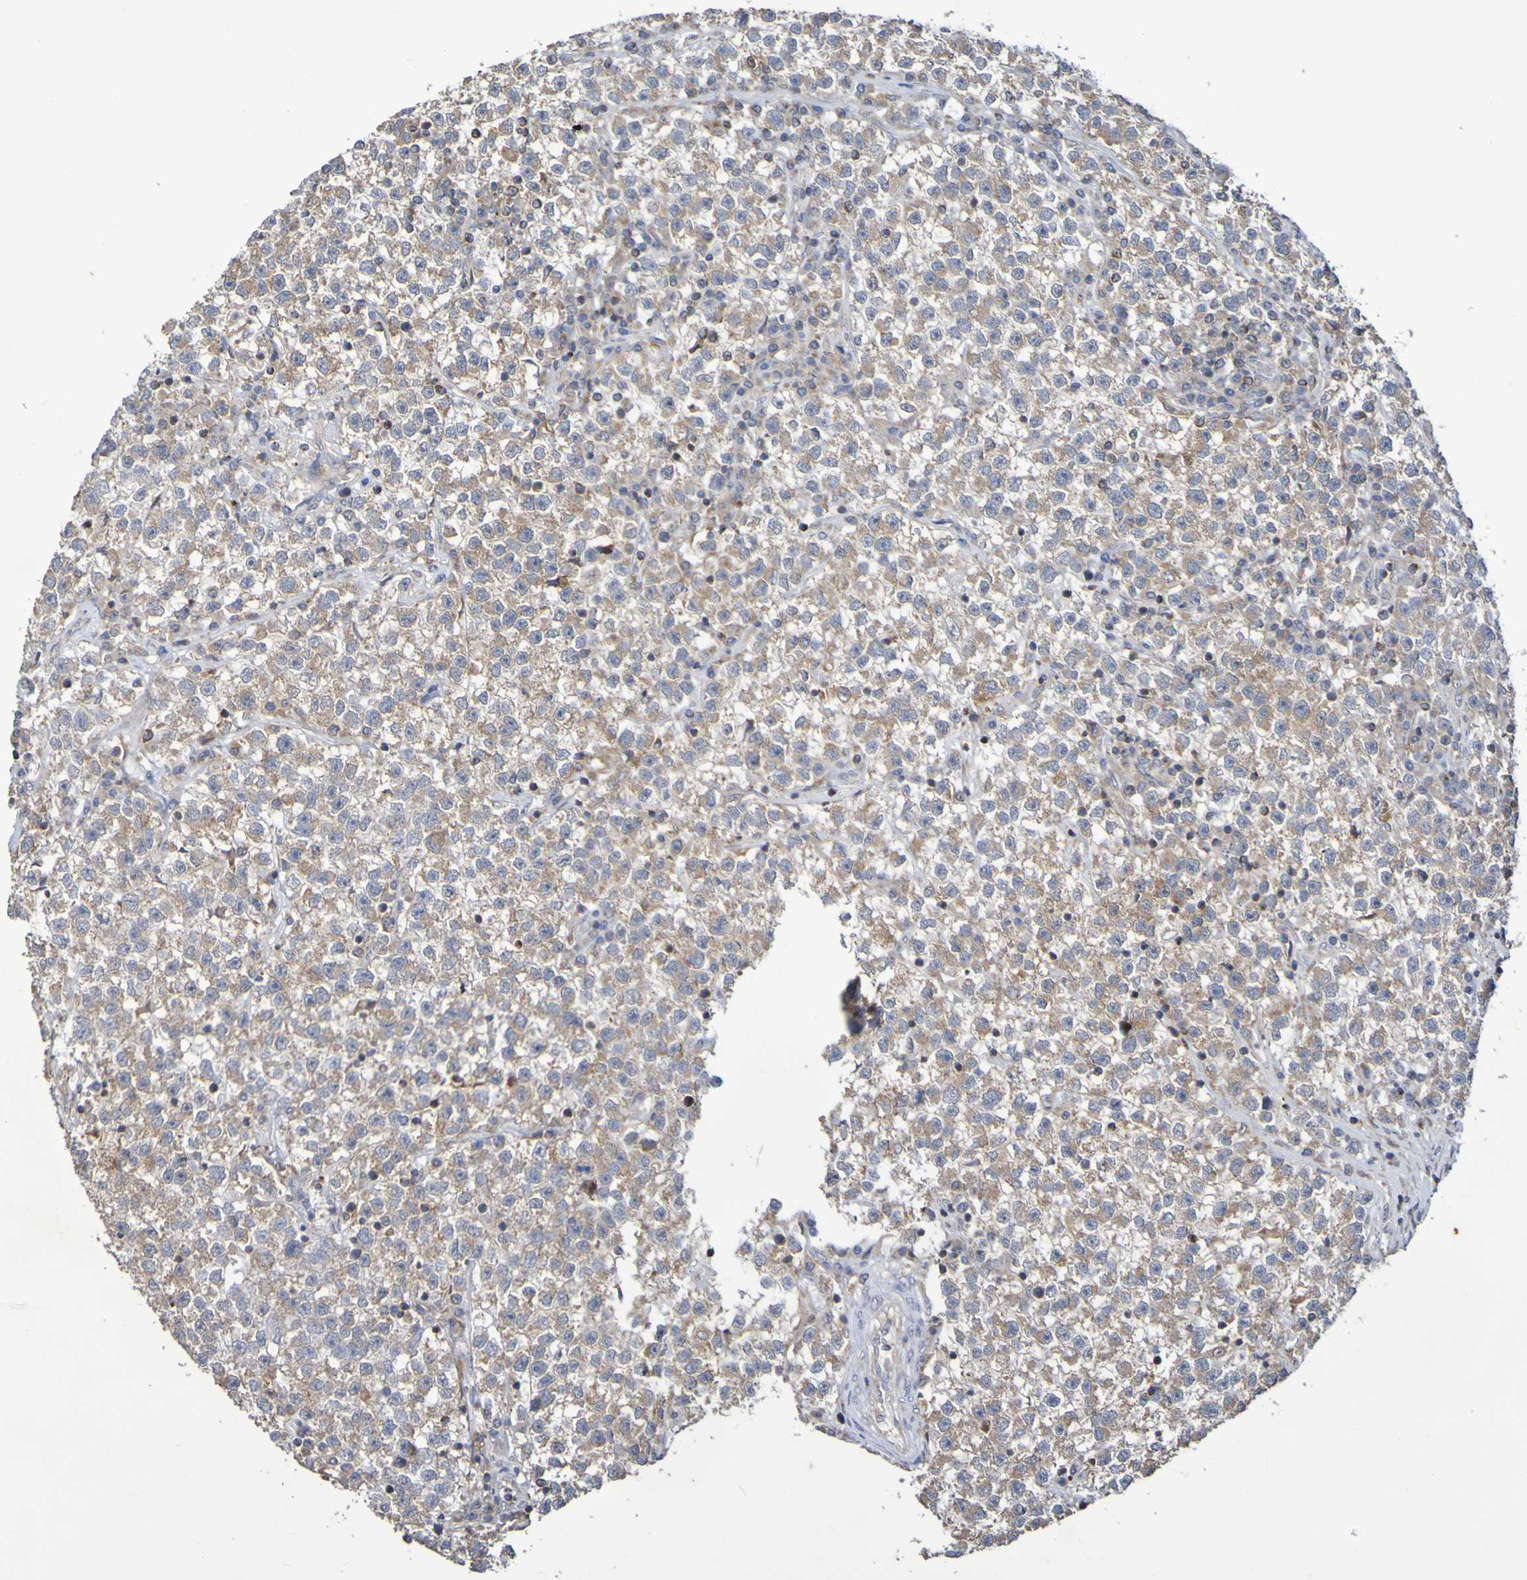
{"staining": {"intensity": "moderate", "quantity": ">75%", "location": "cytoplasmic/membranous"}, "tissue": "testis cancer", "cell_type": "Tumor cells", "image_type": "cancer", "snomed": [{"axis": "morphology", "description": "Seminoma, NOS"}, {"axis": "topography", "description": "Testis"}], "caption": "Brown immunohistochemical staining in testis cancer (seminoma) shows moderate cytoplasmic/membranous staining in about >75% of tumor cells.", "gene": "C3orf18", "patient": {"sex": "male", "age": 22}}